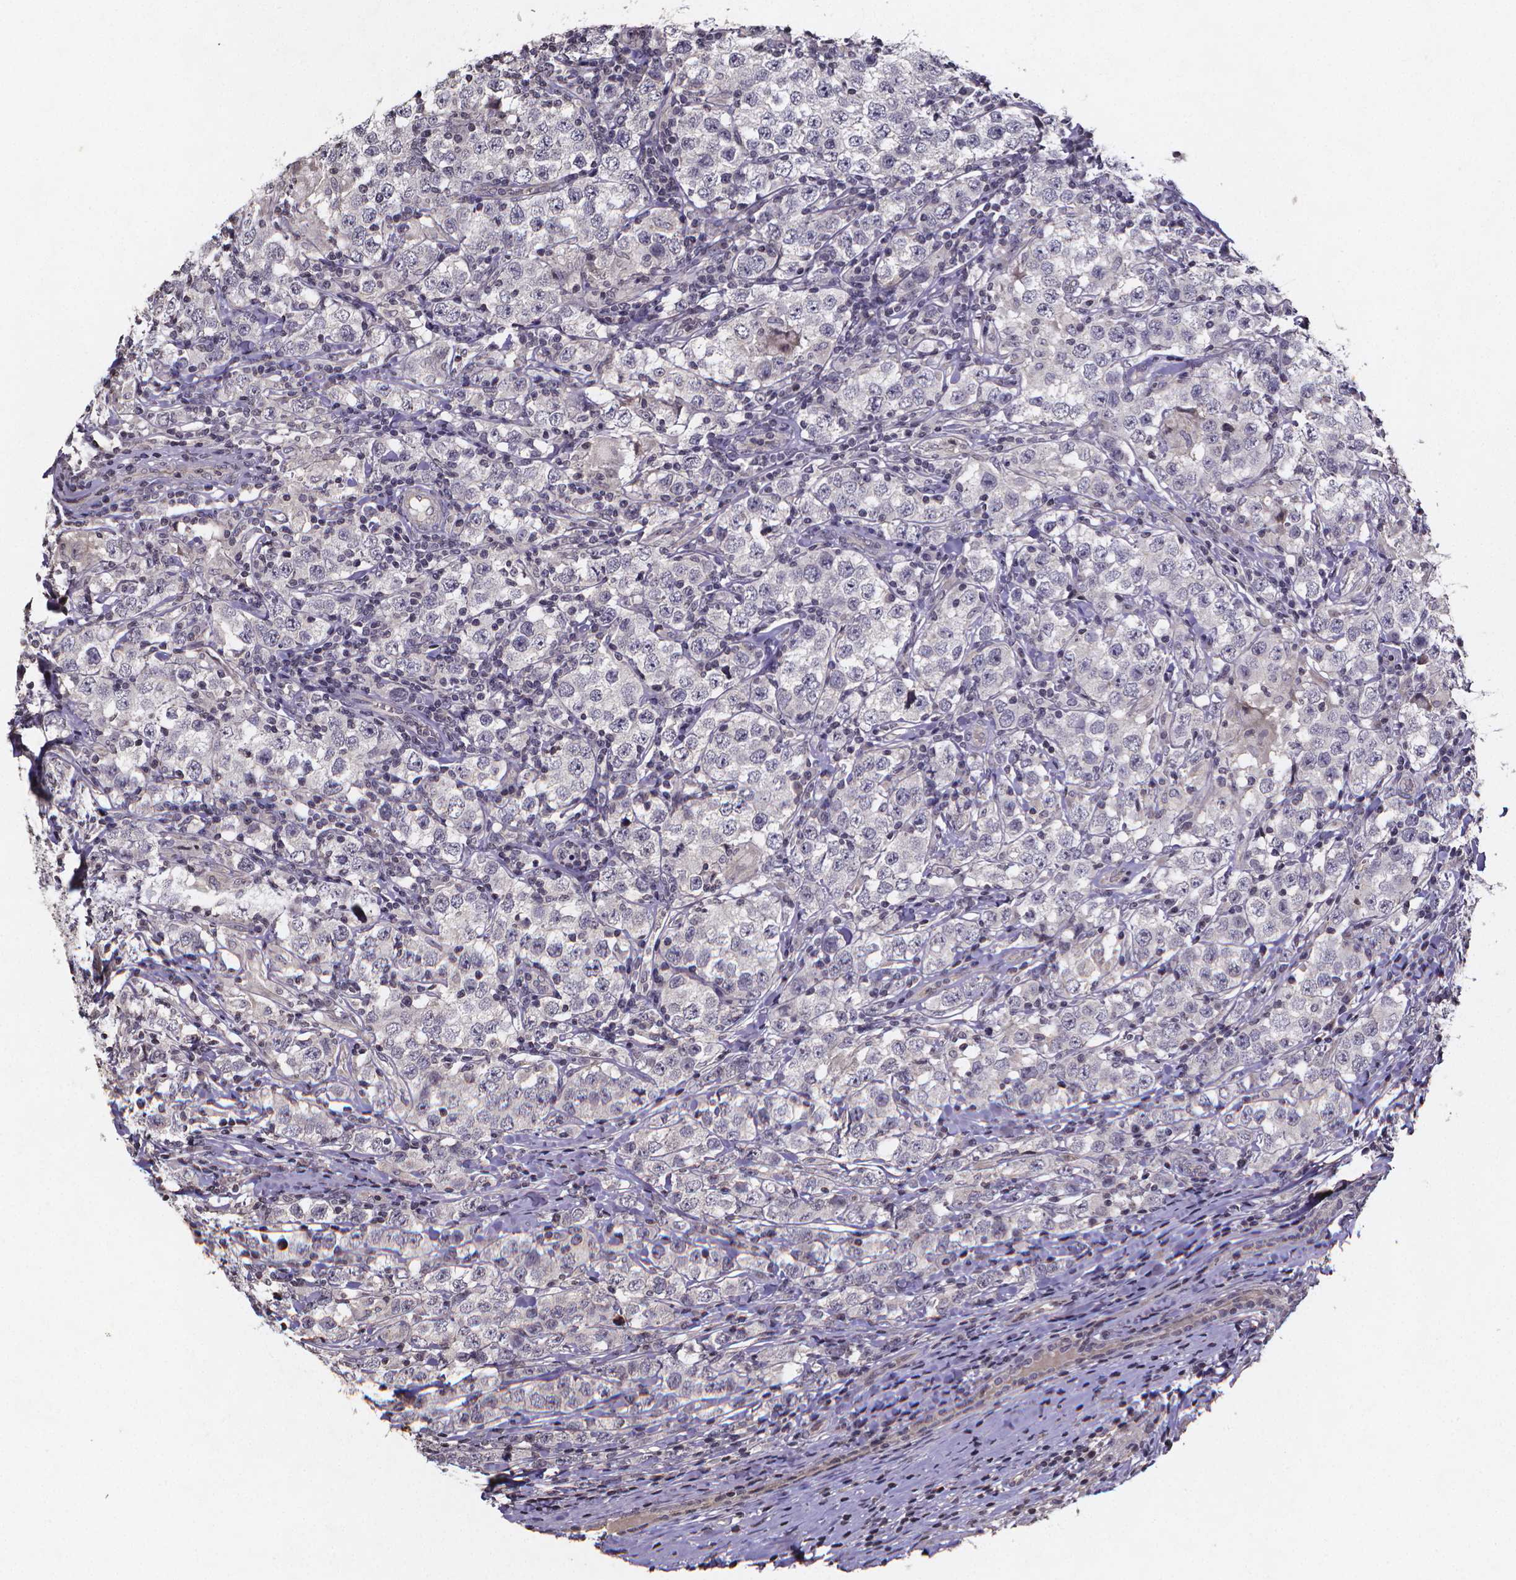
{"staining": {"intensity": "negative", "quantity": "none", "location": "none"}, "tissue": "testis cancer", "cell_type": "Tumor cells", "image_type": "cancer", "snomed": [{"axis": "morphology", "description": "Seminoma, NOS"}, {"axis": "morphology", "description": "Carcinoma, Embryonal, NOS"}, {"axis": "topography", "description": "Testis"}], "caption": "The immunohistochemistry (IHC) photomicrograph has no significant positivity in tumor cells of testis cancer (embryonal carcinoma) tissue.", "gene": "TP73", "patient": {"sex": "male", "age": 41}}